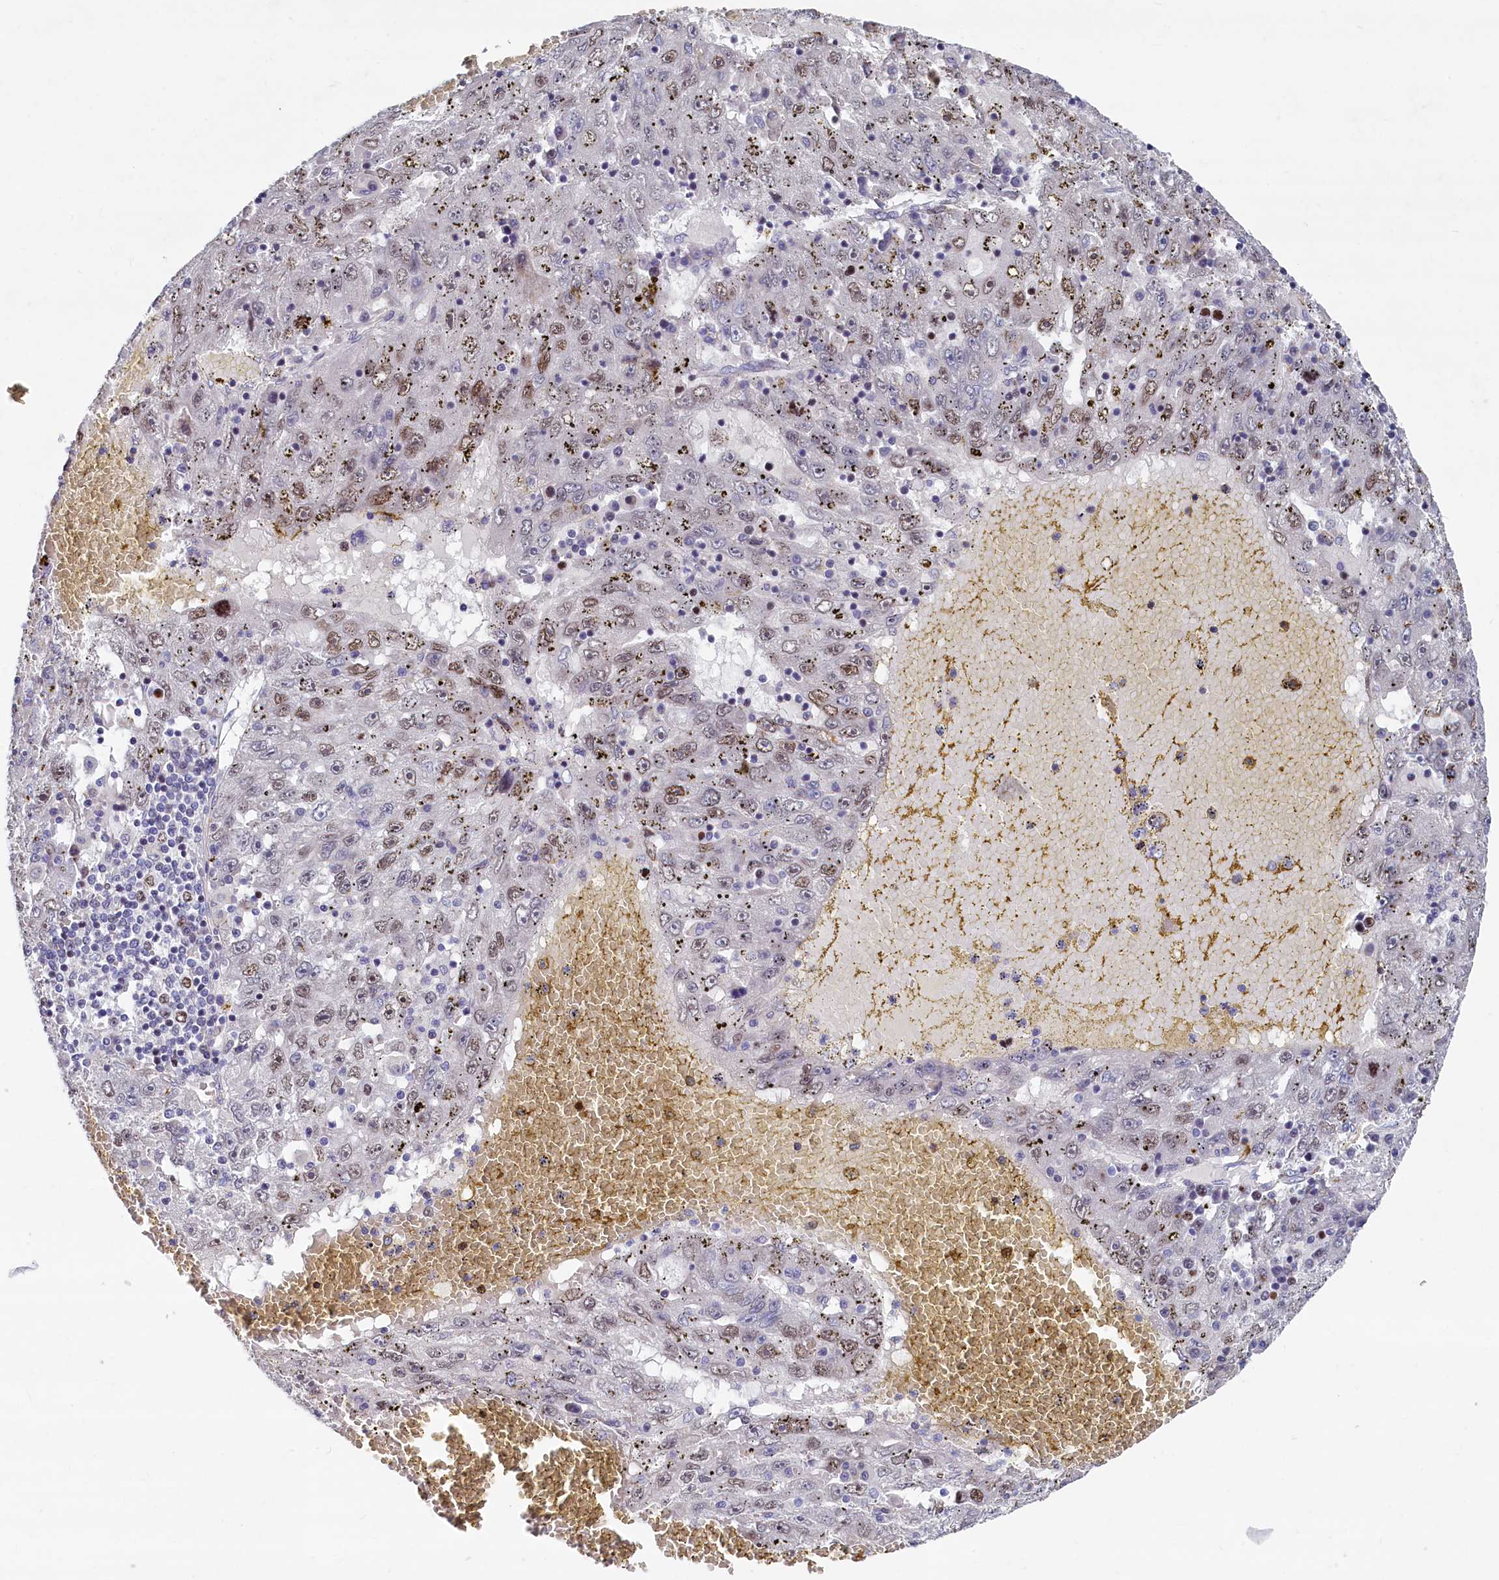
{"staining": {"intensity": "weak", "quantity": "25%-75%", "location": "nuclear"}, "tissue": "liver cancer", "cell_type": "Tumor cells", "image_type": "cancer", "snomed": [{"axis": "morphology", "description": "Carcinoma, Hepatocellular, NOS"}, {"axis": "topography", "description": "Liver"}], "caption": "Hepatocellular carcinoma (liver) was stained to show a protein in brown. There is low levels of weak nuclear positivity in approximately 25%-75% of tumor cells. Immunohistochemistry stains the protein in brown and the nuclei are stained blue.", "gene": "ASXL3", "patient": {"sex": "male", "age": 49}}